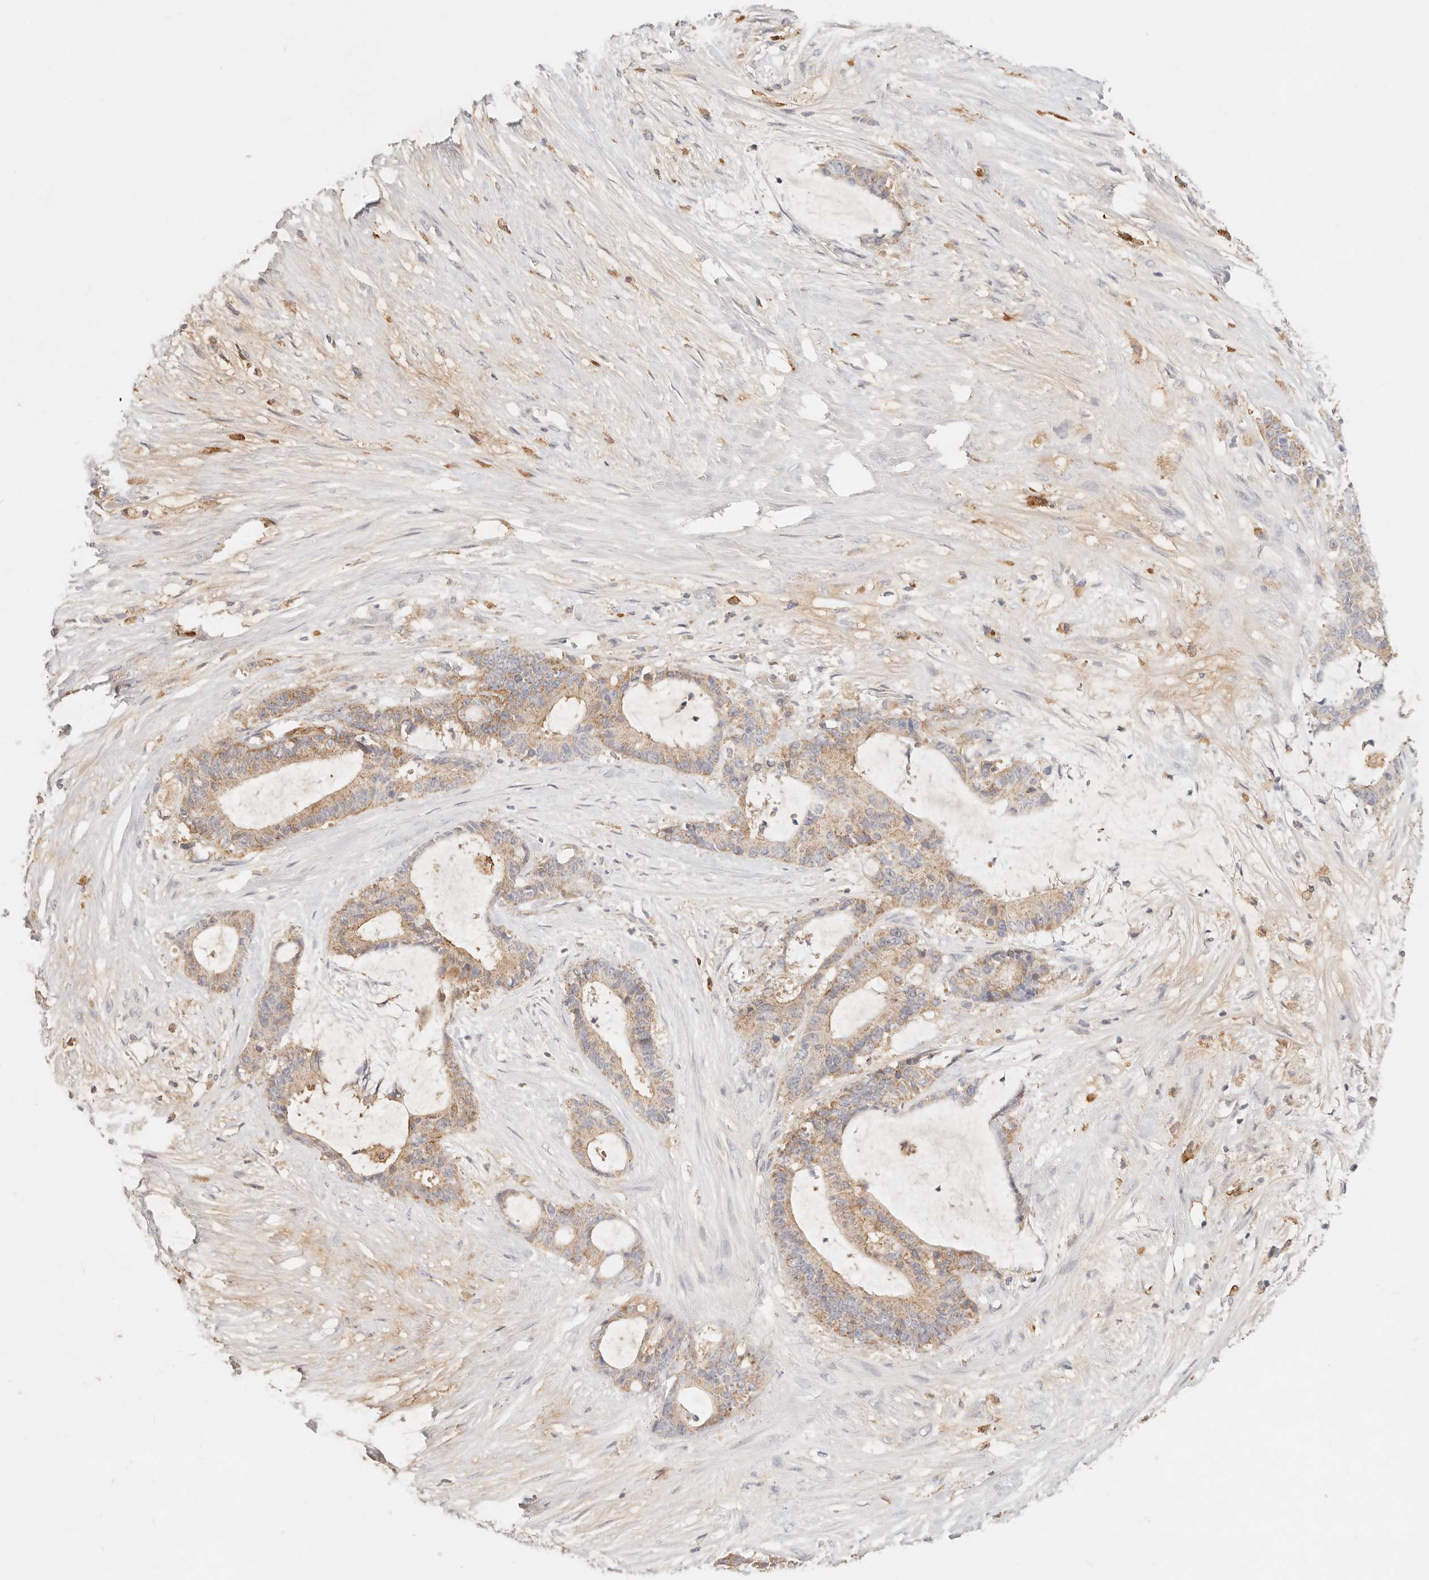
{"staining": {"intensity": "moderate", "quantity": ">75%", "location": "cytoplasmic/membranous"}, "tissue": "liver cancer", "cell_type": "Tumor cells", "image_type": "cancer", "snomed": [{"axis": "morphology", "description": "Normal tissue, NOS"}, {"axis": "morphology", "description": "Cholangiocarcinoma"}, {"axis": "topography", "description": "Liver"}, {"axis": "topography", "description": "Peripheral nerve tissue"}], "caption": "Protein positivity by immunohistochemistry (IHC) exhibits moderate cytoplasmic/membranous positivity in about >75% of tumor cells in cholangiocarcinoma (liver).", "gene": "HK2", "patient": {"sex": "female", "age": 73}}